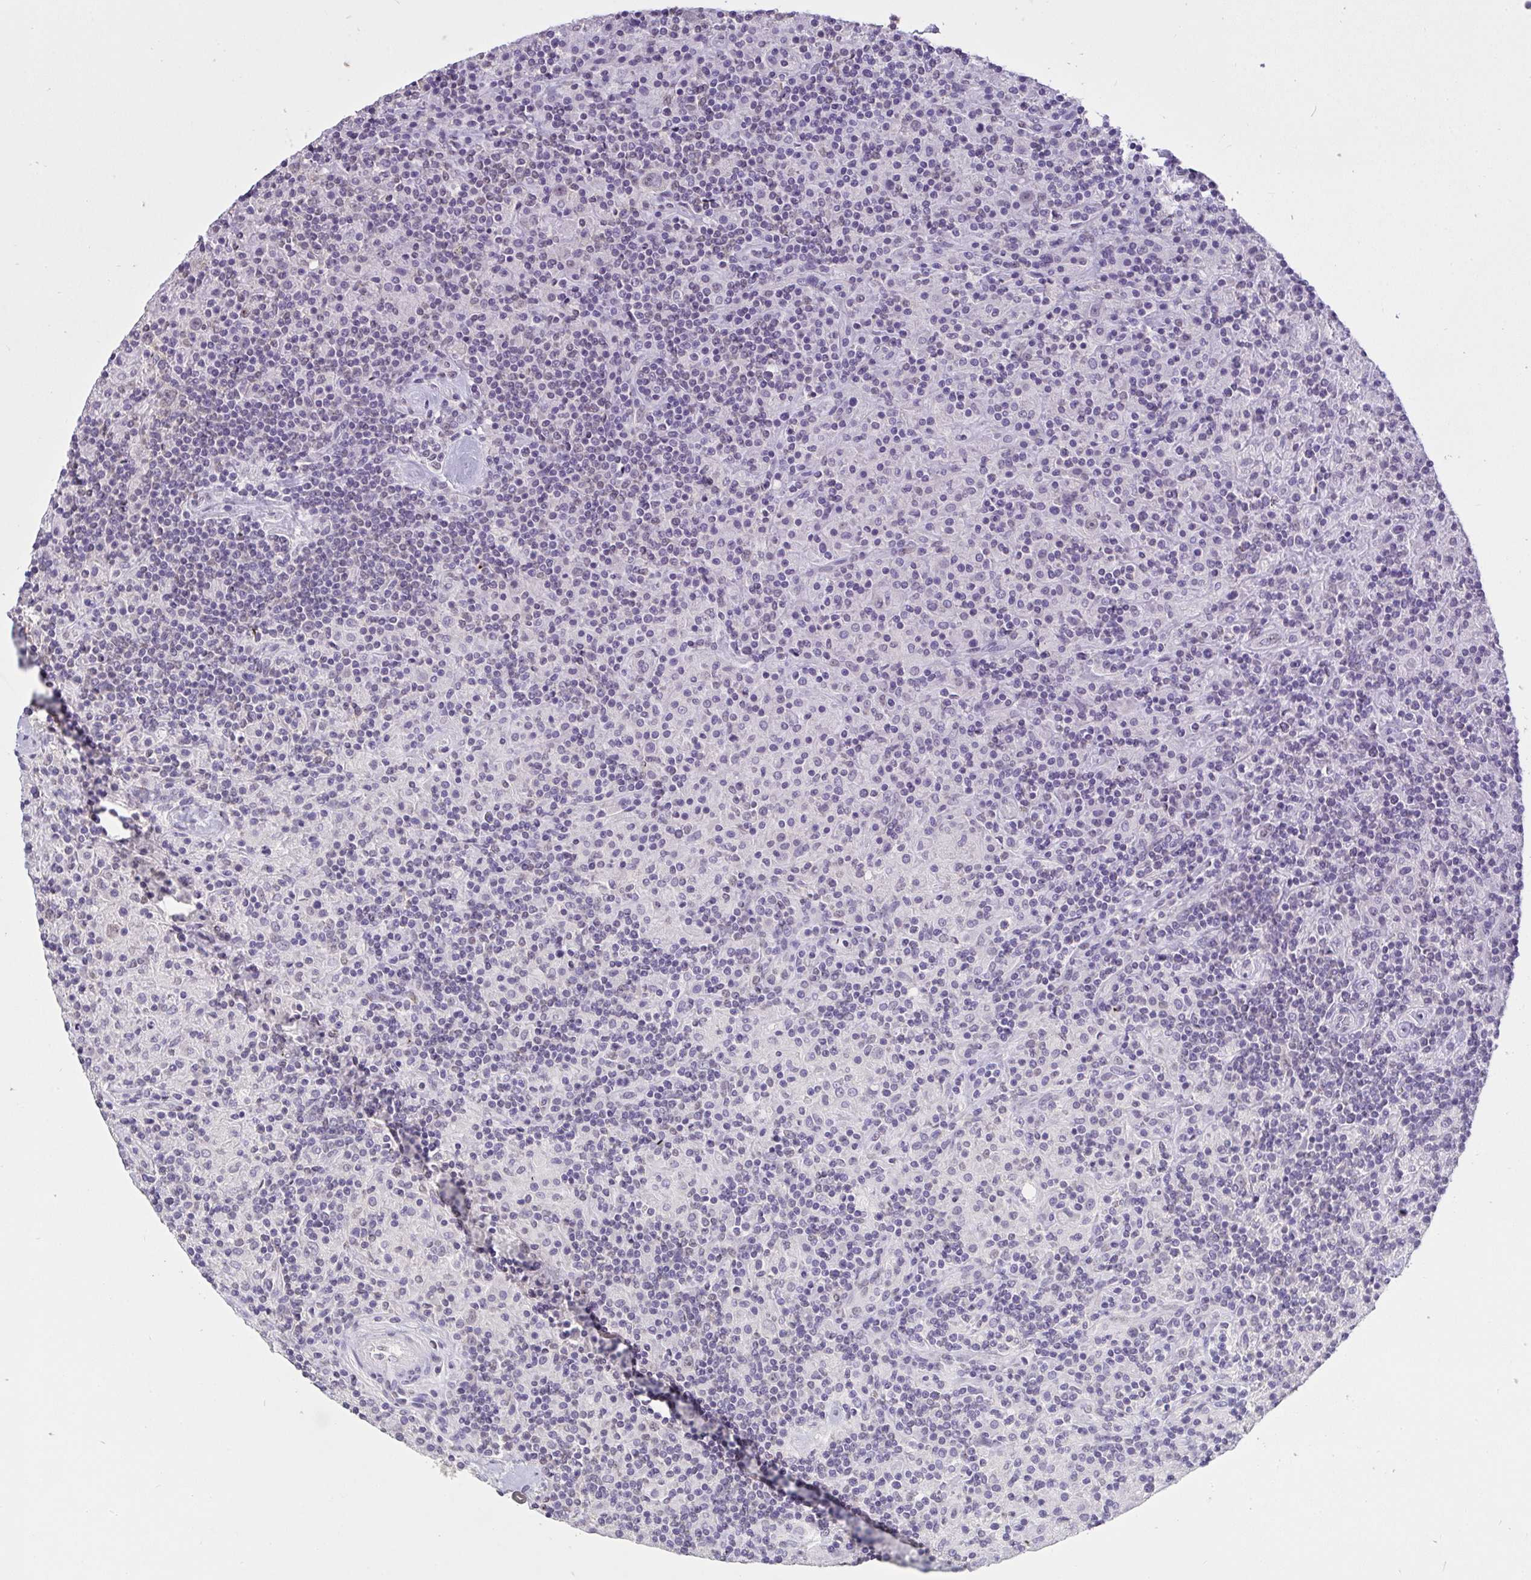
{"staining": {"intensity": "negative", "quantity": "none", "location": "none"}, "tissue": "lymphoma", "cell_type": "Tumor cells", "image_type": "cancer", "snomed": [{"axis": "morphology", "description": "Hodgkin's disease, NOS"}, {"axis": "topography", "description": "Lymph node"}], "caption": "High power microscopy image of an immunohistochemistry image of Hodgkin's disease, revealing no significant staining in tumor cells.", "gene": "SEMA6B", "patient": {"sex": "male", "age": 70}}